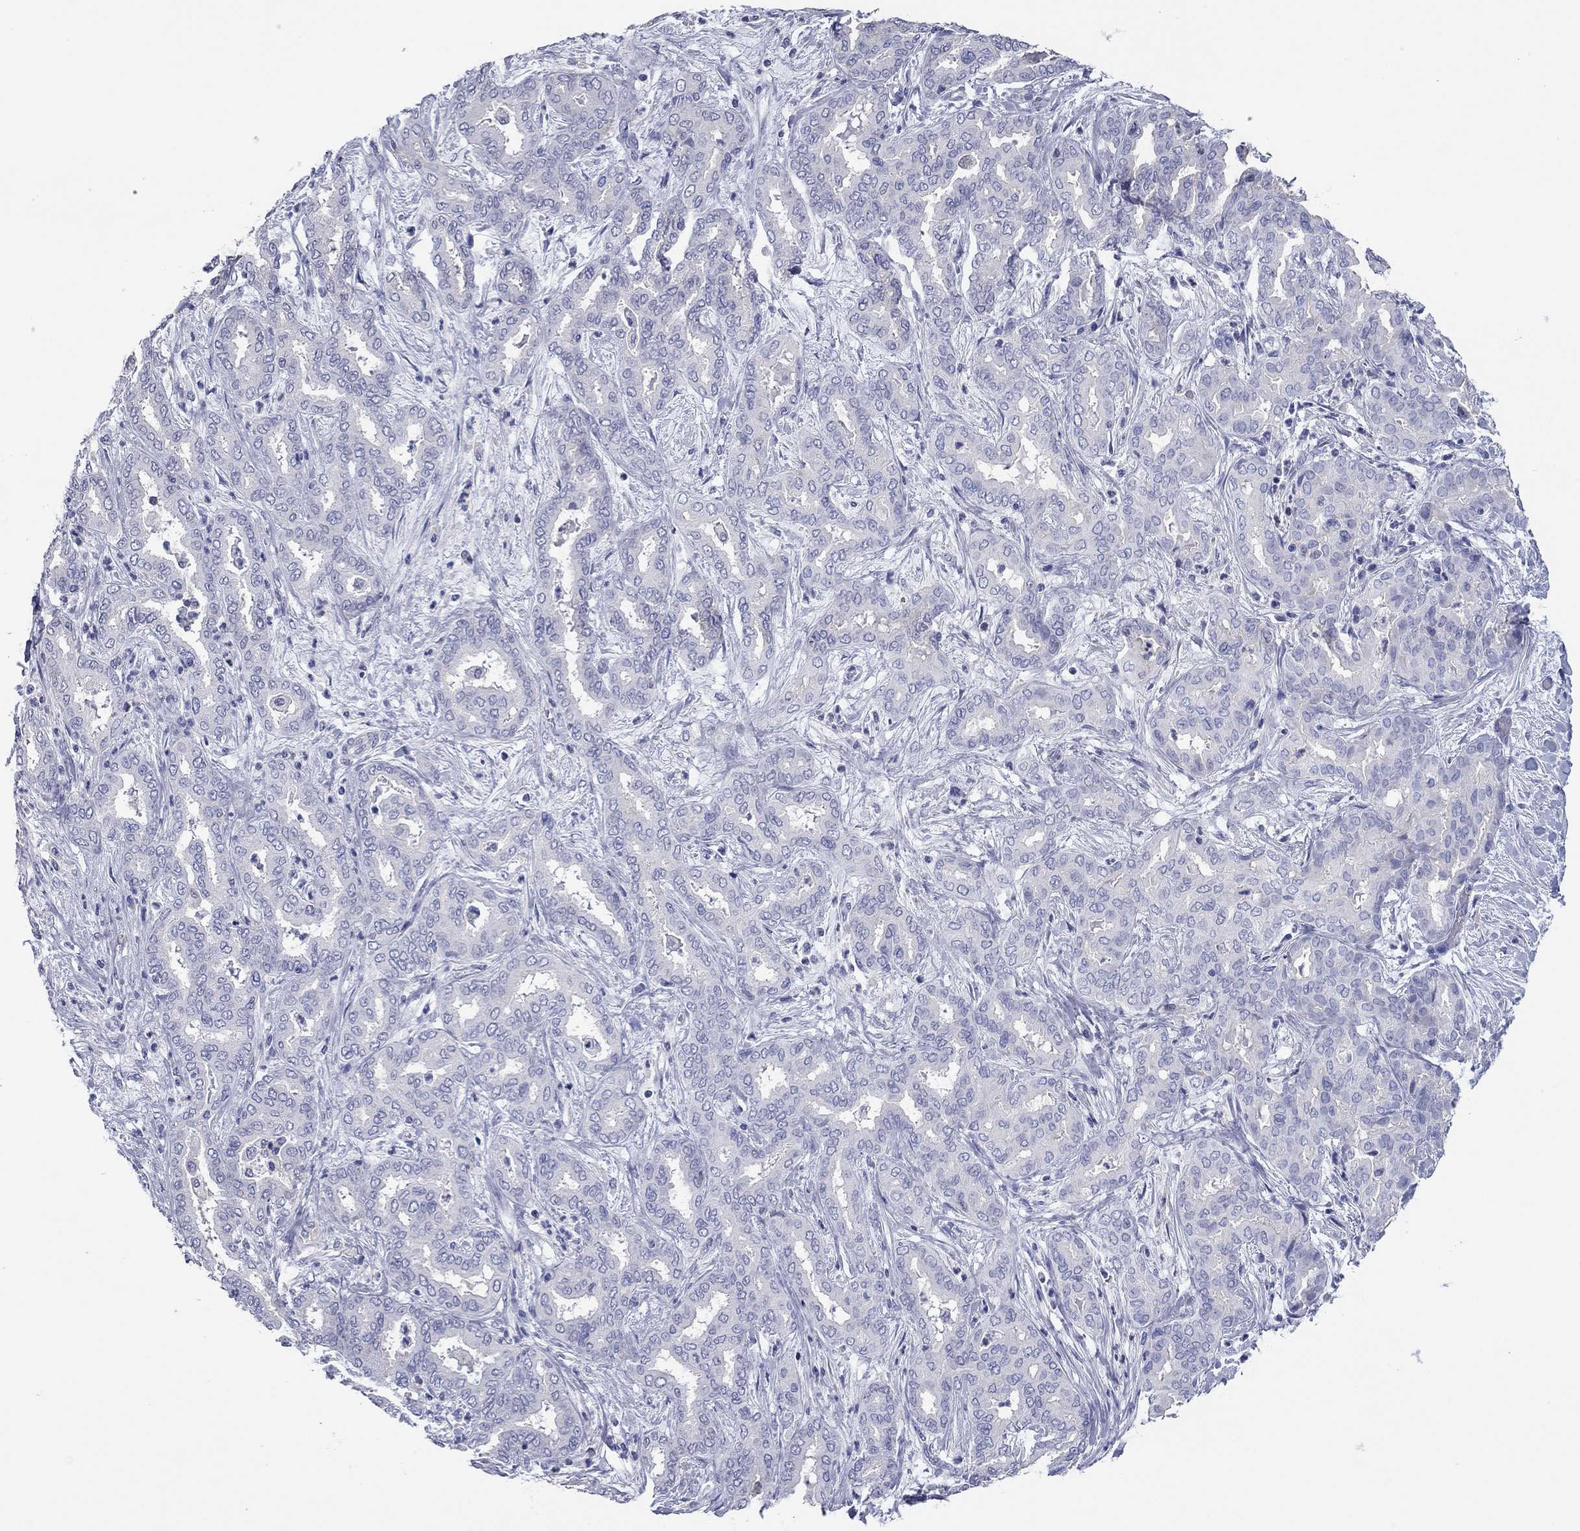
{"staining": {"intensity": "negative", "quantity": "none", "location": "none"}, "tissue": "liver cancer", "cell_type": "Tumor cells", "image_type": "cancer", "snomed": [{"axis": "morphology", "description": "Cholangiocarcinoma"}, {"axis": "topography", "description": "Liver"}], "caption": "Cholangiocarcinoma (liver) was stained to show a protein in brown. There is no significant expression in tumor cells.", "gene": "ACTL7B", "patient": {"sex": "female", "age": 64}}